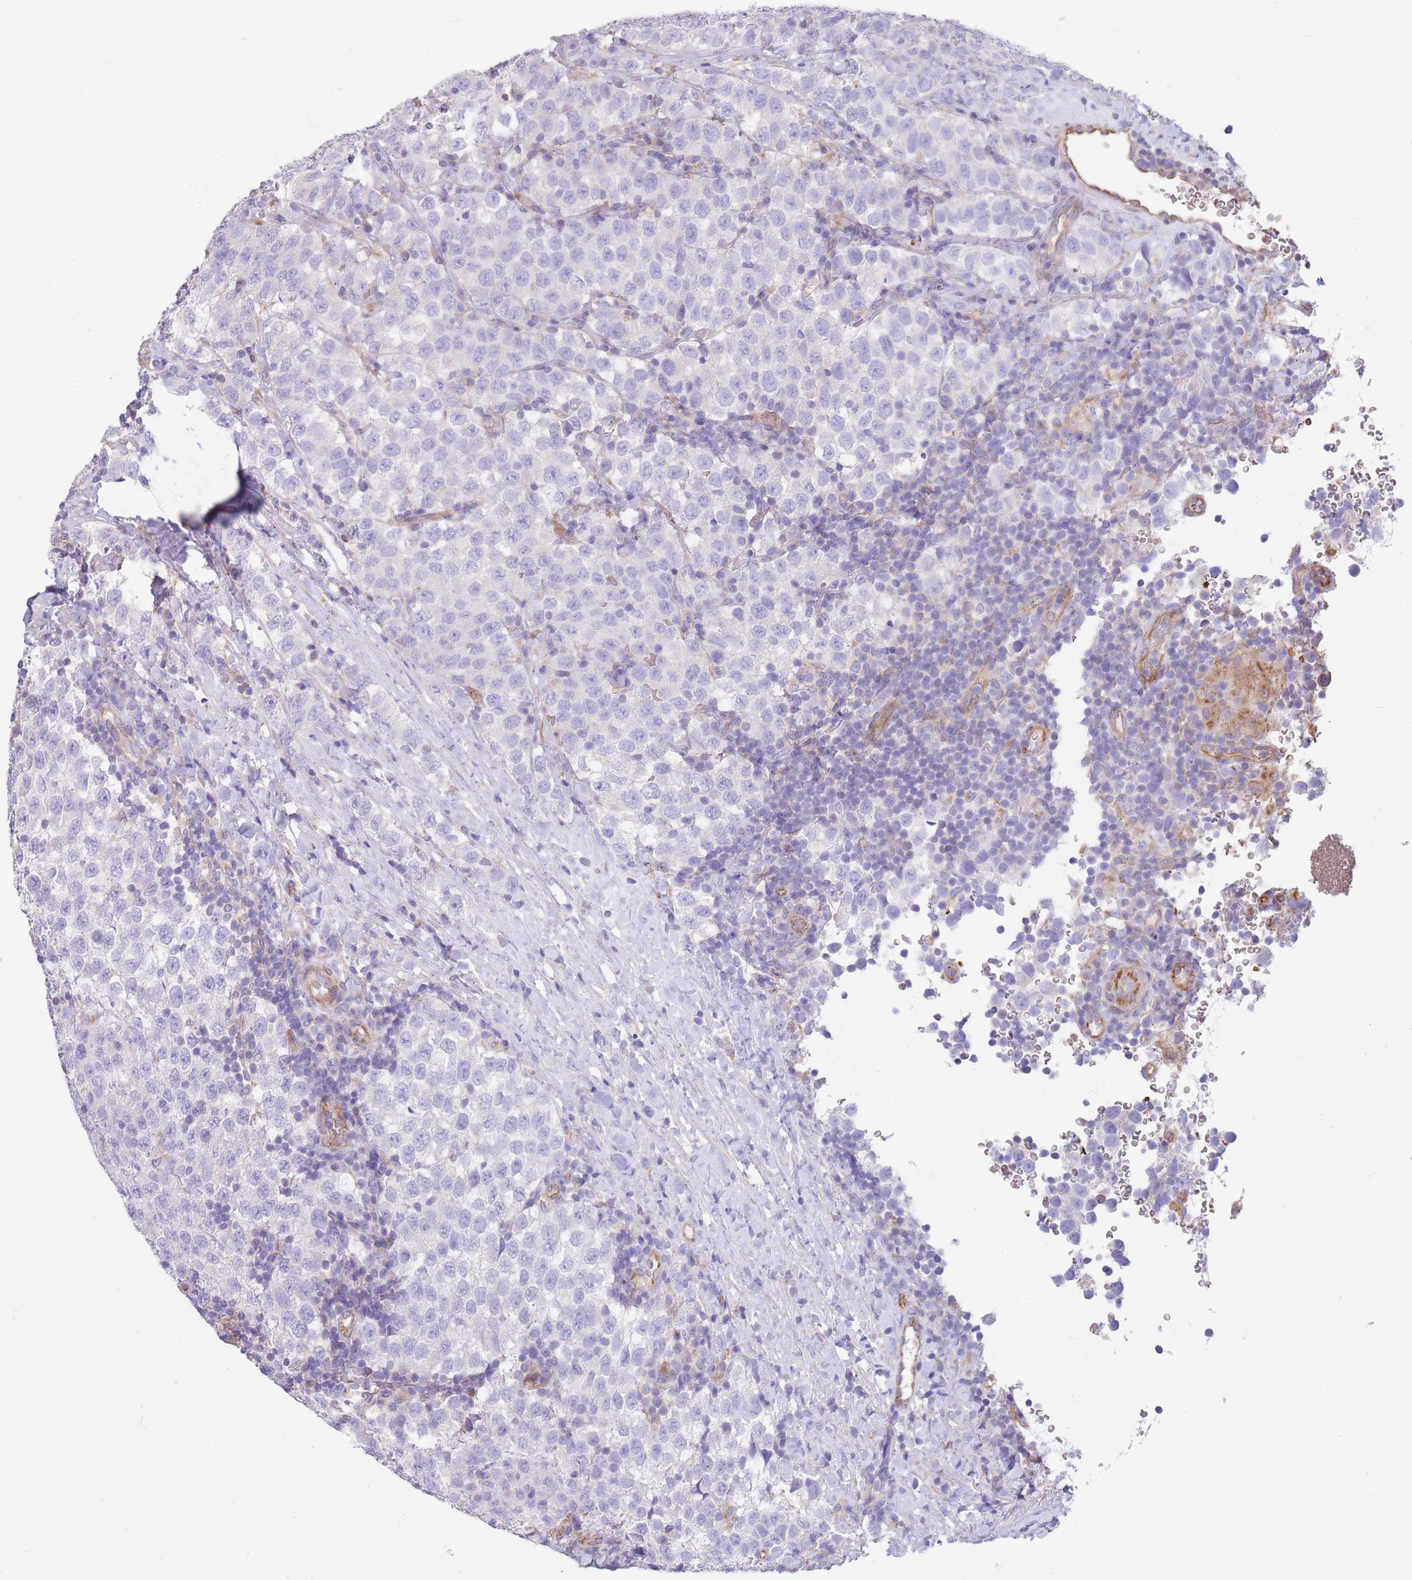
{"staining": {"intensity": "negative", "quantity": "none", "location": "none"}, "tissue": "testis cancer", "cell_type": "Tumor cells", "image_type": "cancer", "snomed": [{"axis": "morphology", "description": "Seminoma, NOS"}, {"axis": "topography", "description": "Testis"}], "caption": "Immunohistochemistry (IHC) micrograph of human testis seminoma stained for a protein (brown), which reveals no positivity in tumor cells. The staining is performed using DAB brown chromogen with nuclei counter-stained in using hematoxylin.", "gene": "ANKRD53", "patient": {"sex": "male", "age": 34}}